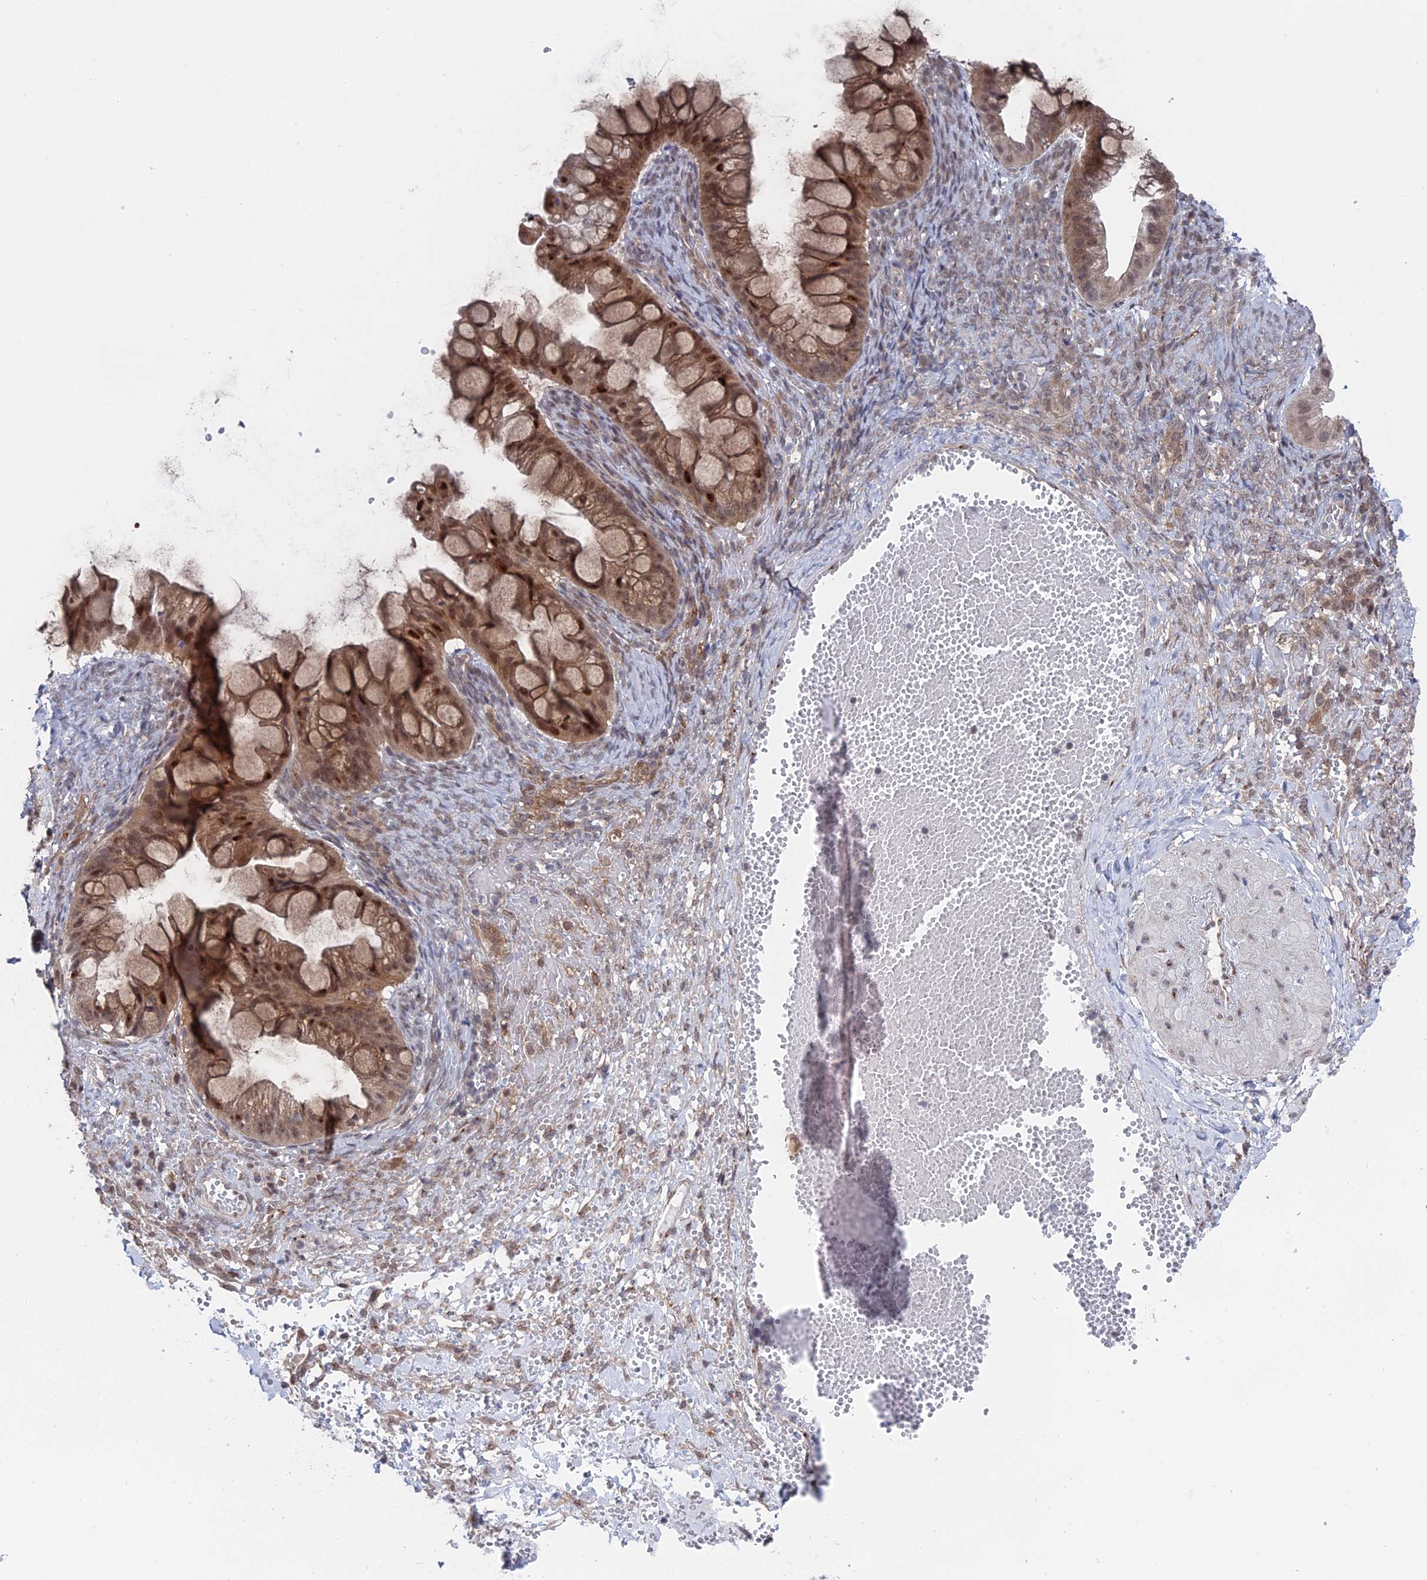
{"staining": {"intensity": "moderate", "quantity": ">75%", "location": "cytoplasmic/membranous,nuclear"}, "tissue": "ovarian cancer", "cell_type": "Tumor cells", "image_type": "cancer", "snomed": [{"axis": "morphology", "description": "Cystadenocarcinoma, mucinous, NOS"}, {"axis": "topography", "description": "Ovary"}], "caption": "Moderate cytoplasmic/membranous and nuclear staining for a protein is identified in about >75% of tumor cells of ovarian cancer (mucinous cystadenocarcinoma) using immunohistochemistry.", "gene": "FHIP2A", "patient": {"sex": "female", "age": 73}}